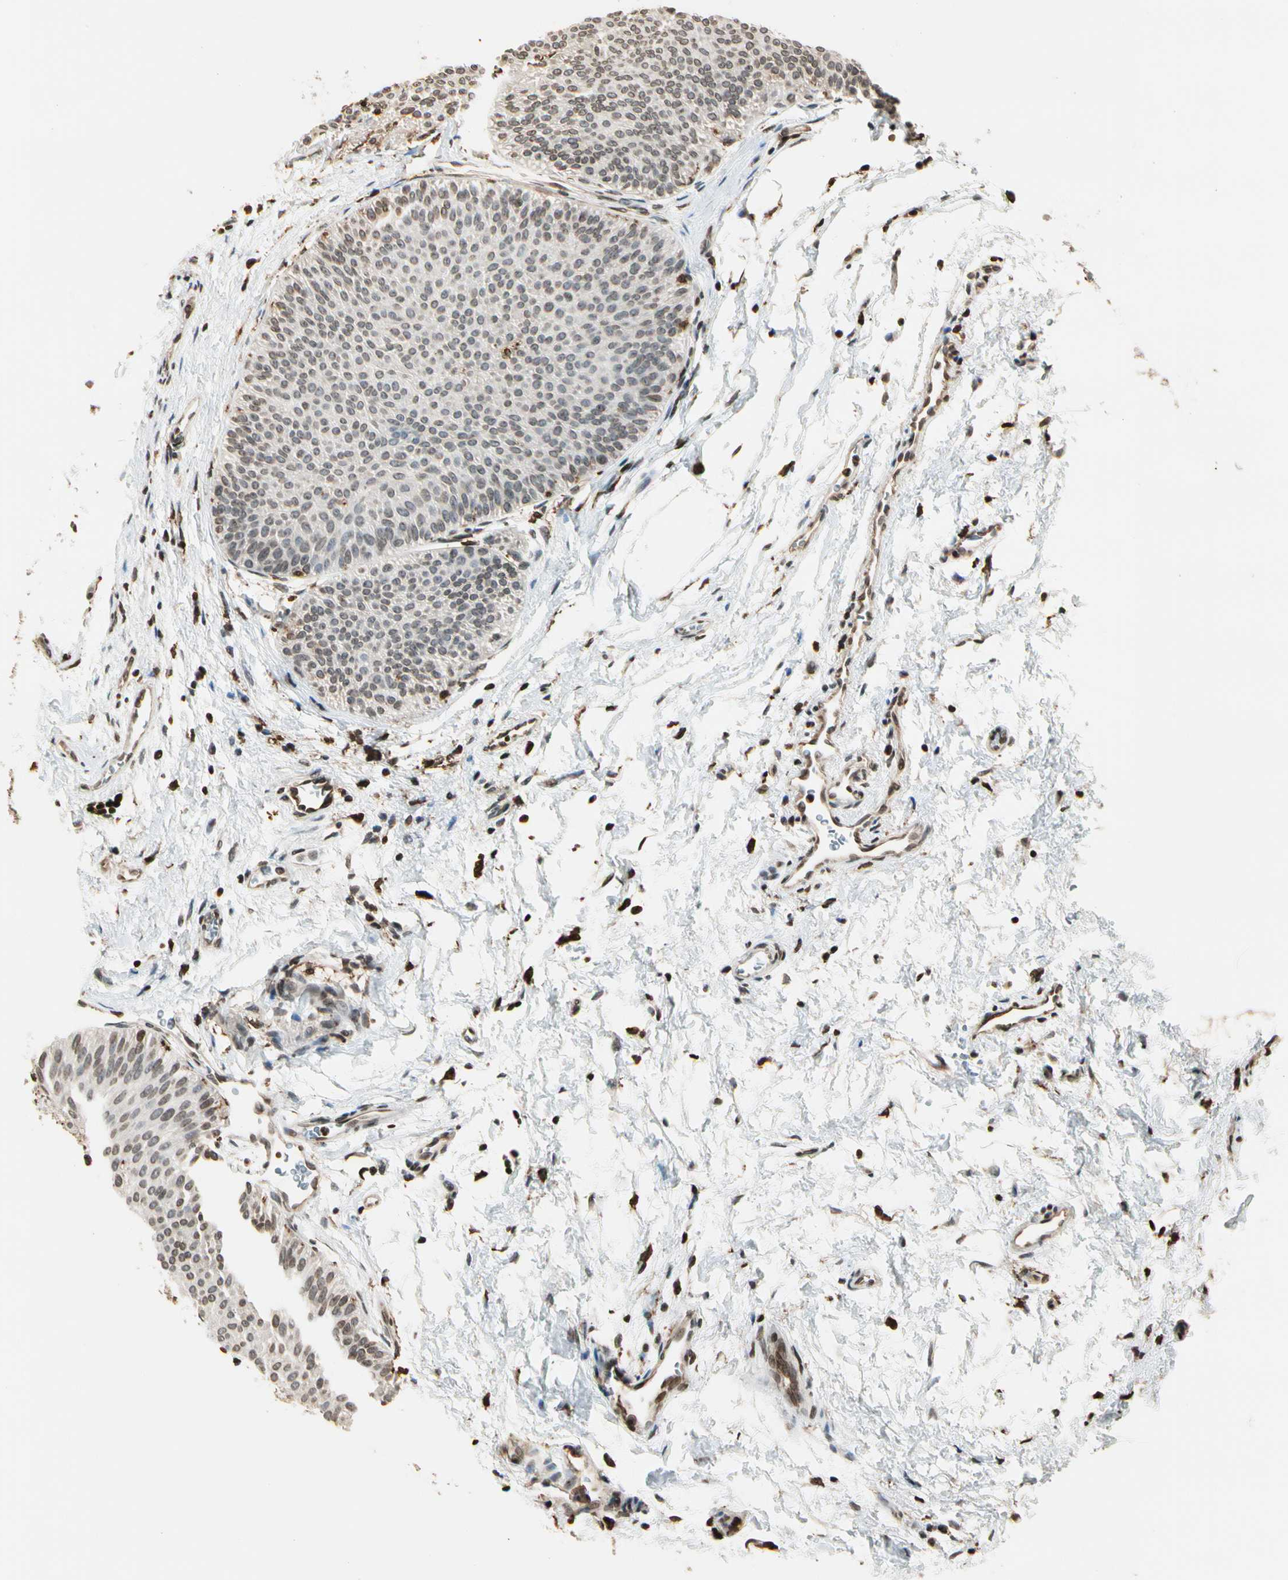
{"staining": {"intensity": "weak", "quantity": ">75%", "location": "nuclear"}, "tissue": "urothelial cancer", "cell_type": "Tumor cells", "image_type": "cancer", "snomed": [{"axis": "morphology", "description": "Urothelial carcinoma, Low grade"}, {"axis": "topography", "description": "Urinary bladder"}], "caption": "This is an image of immunohistochemistry (IHC) staining of urothelial cancer, which shows weak staining in the nuclear of tumor cells.", "gene": "FER", "patient": {"sex": "female", "age": 60}}